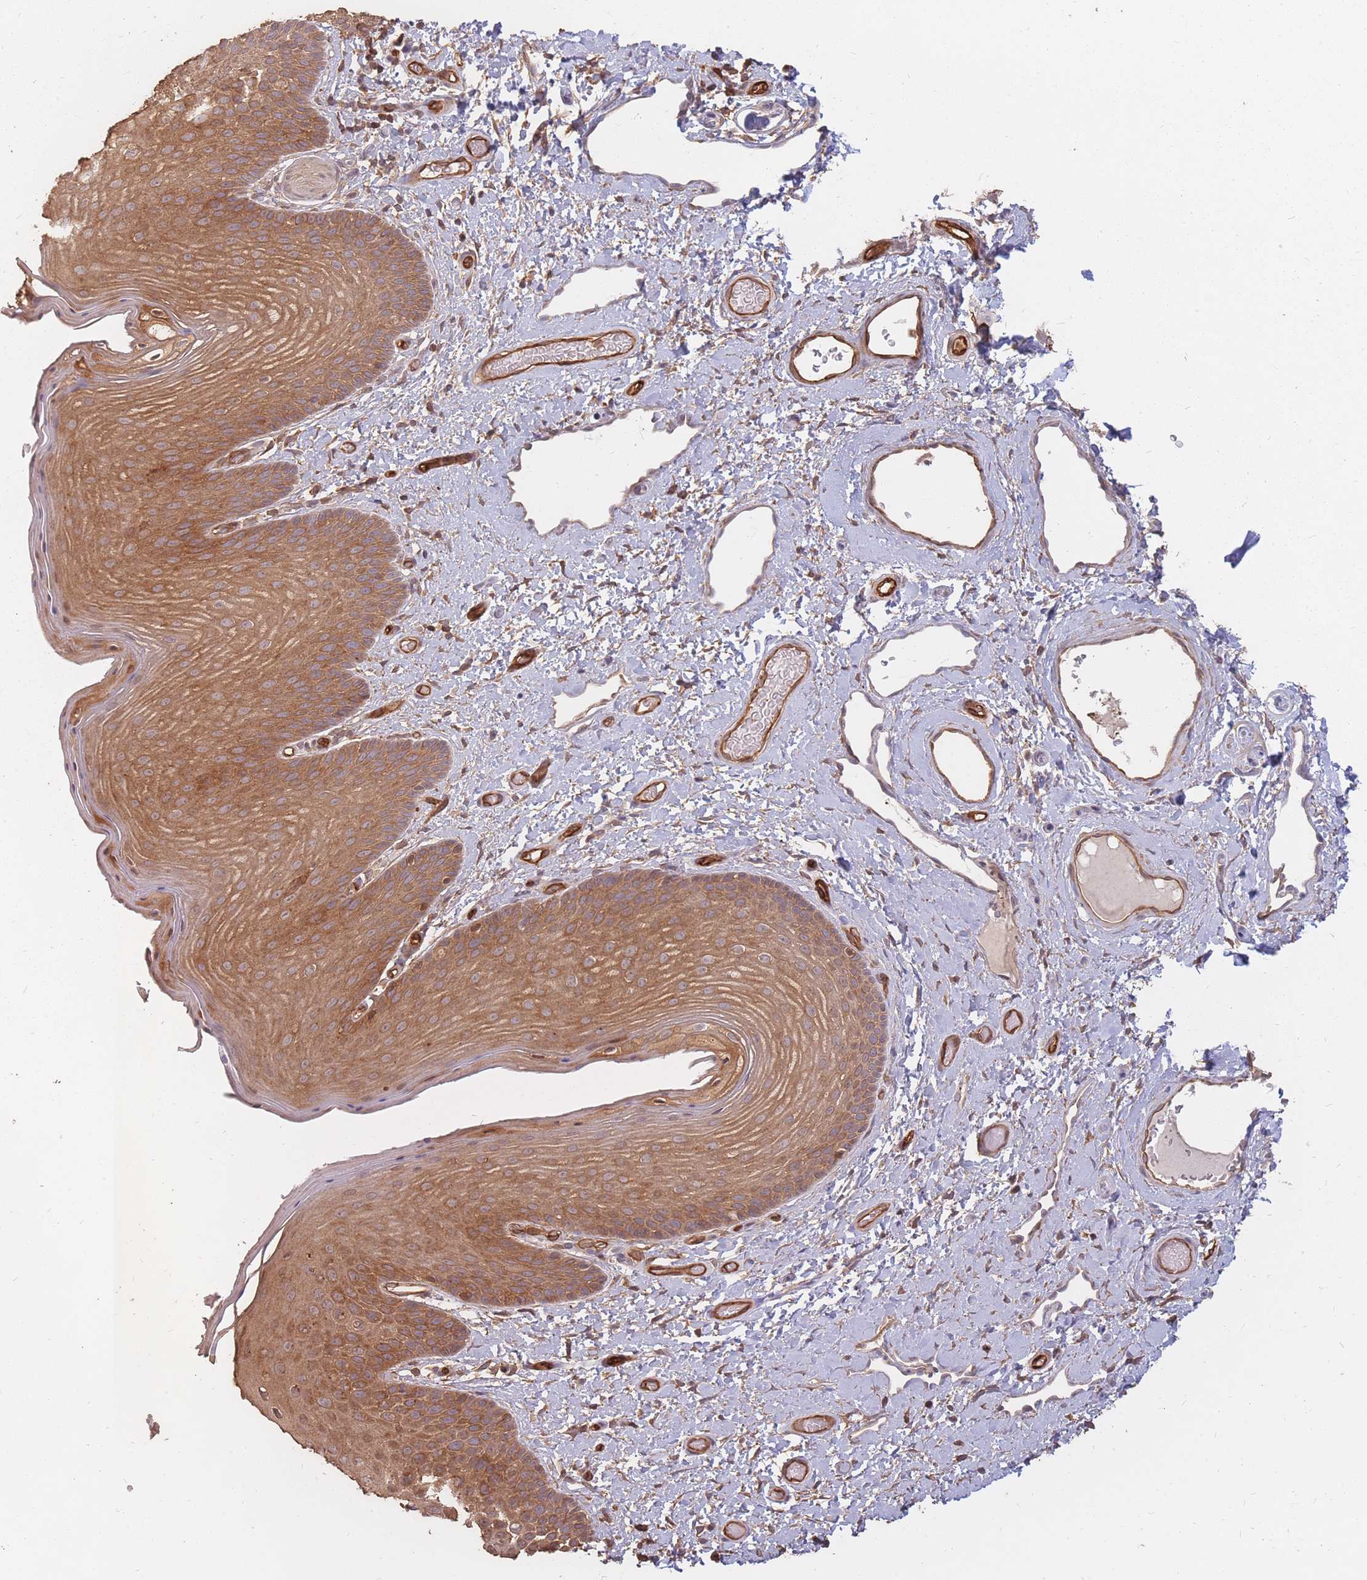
{"staining": {"intensity": "strong", "quantity": ">75%", "location": "cytoplasmic/membranous"}, "tissue": "skin", "cell_type": "Epidermal cells", "image_type": "normal", "snomed": [{"axis": "morphology", "description": "Normal tissue, NOS"}, {"axis": "topography", "description": "Anal"}], "caption": "Skin stained with immunohistochemistry (IHC) shows strong cytoplasmic/membranous positivity in approximately >75% of epidermal cells.", "gene": "PLS3", "patient": {"sex": "female", "age": 40}}